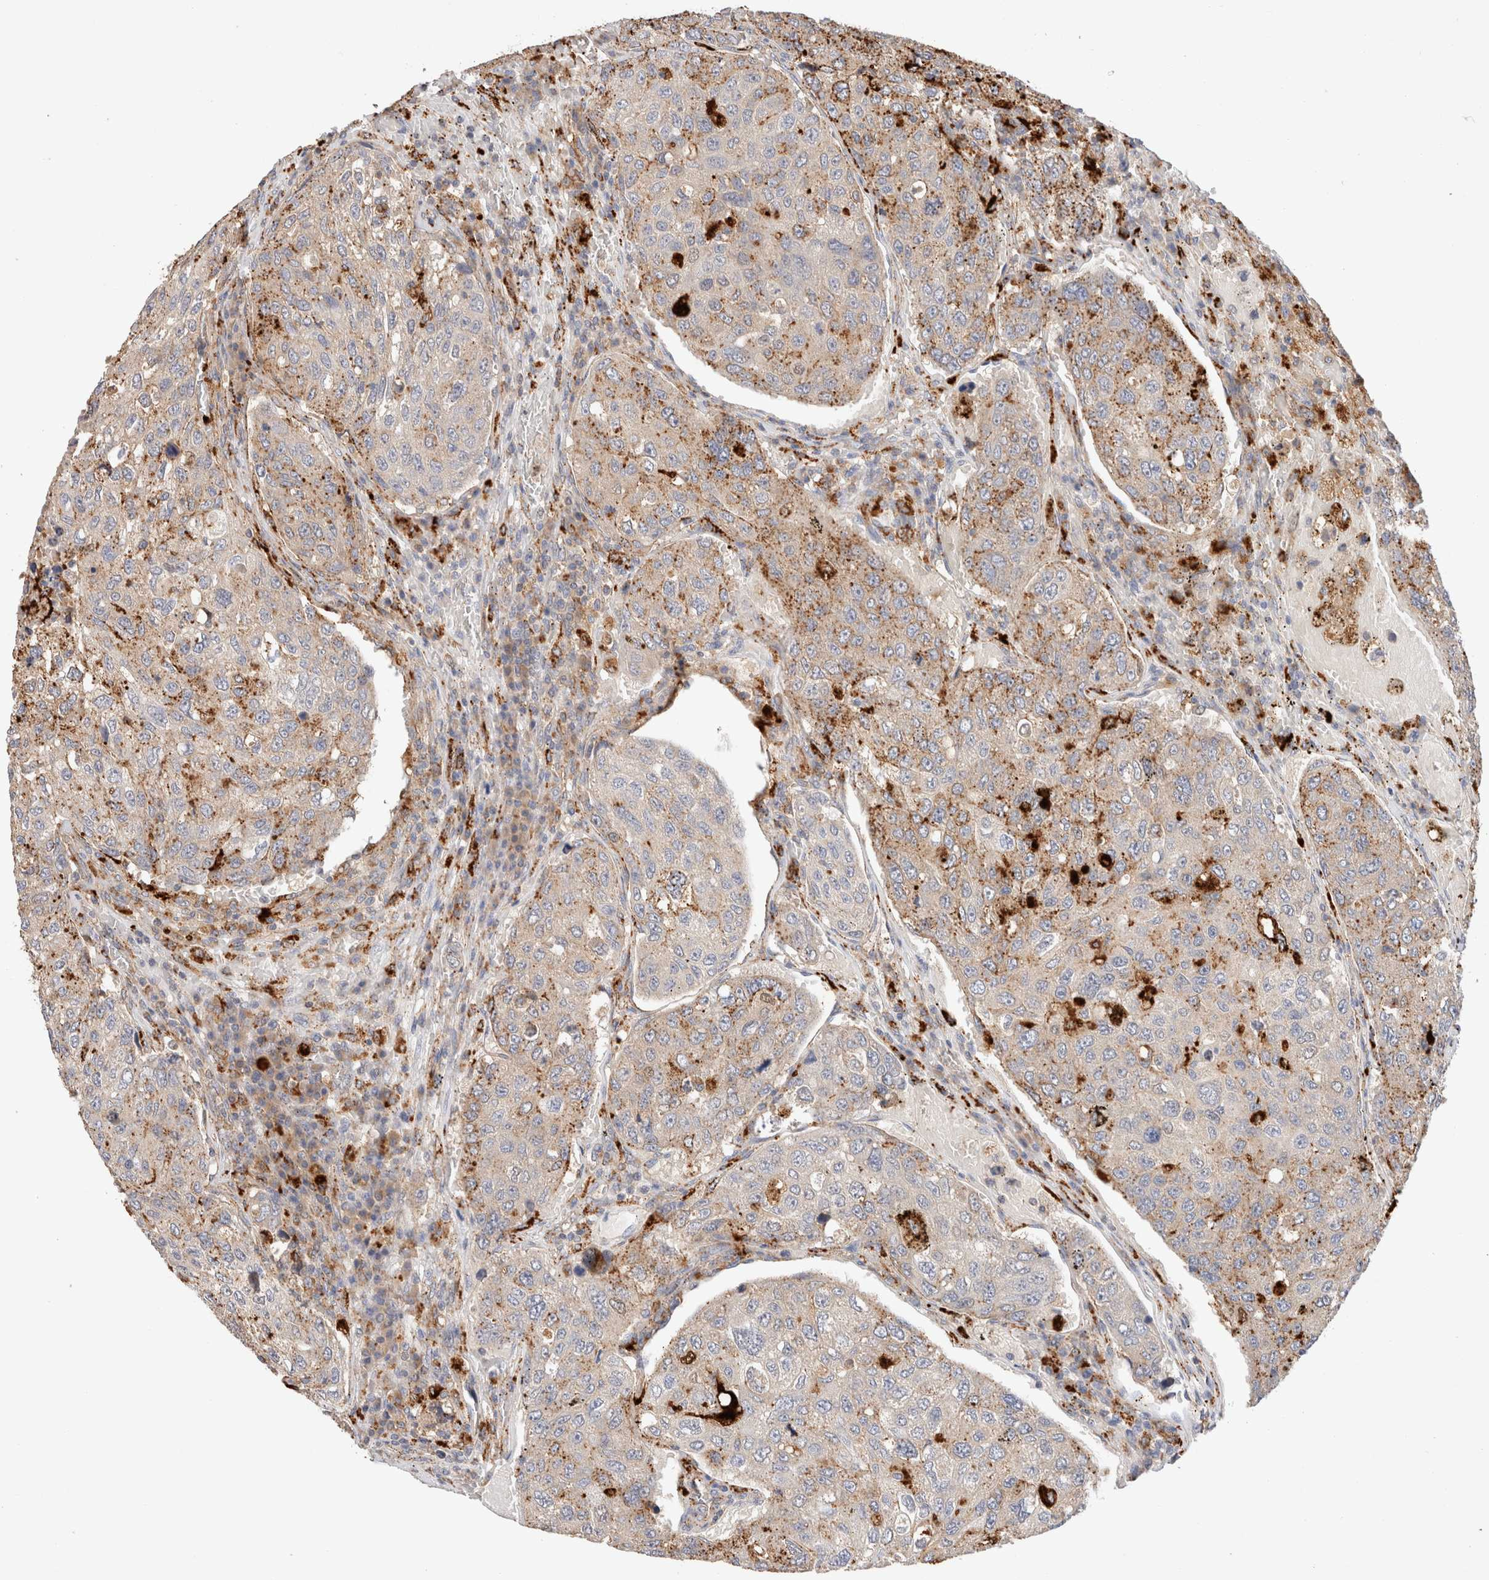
{"staining": {"intensity": "moderate", "quantity": "25%-75%", "location": "cytoplasmic/membranous"}, "tissue": "urothelial cancer", "cell_type": "Tumor cells", "image_type": "cancer", "snomed": [{"axis": "morphology", "description": "Urothelial carcinoma, High grade"}, {"axis": "topography", "description": "Lymph node"}, {"axis": "topography", "description": "Urinary bladder"}], "caption": "Protein expression analysis of high-grade urothelial carcinoma shows moderate cytoplasmic/membranous staining in about 25%-75% of tumor cells. The protein of interest is stained brown, and the nuclei are stained in blue (DAB IHC with brightfield microscopy, high magnification).", "gene": "RABEPK", "patient": {"sex": "male", "age": 51}}